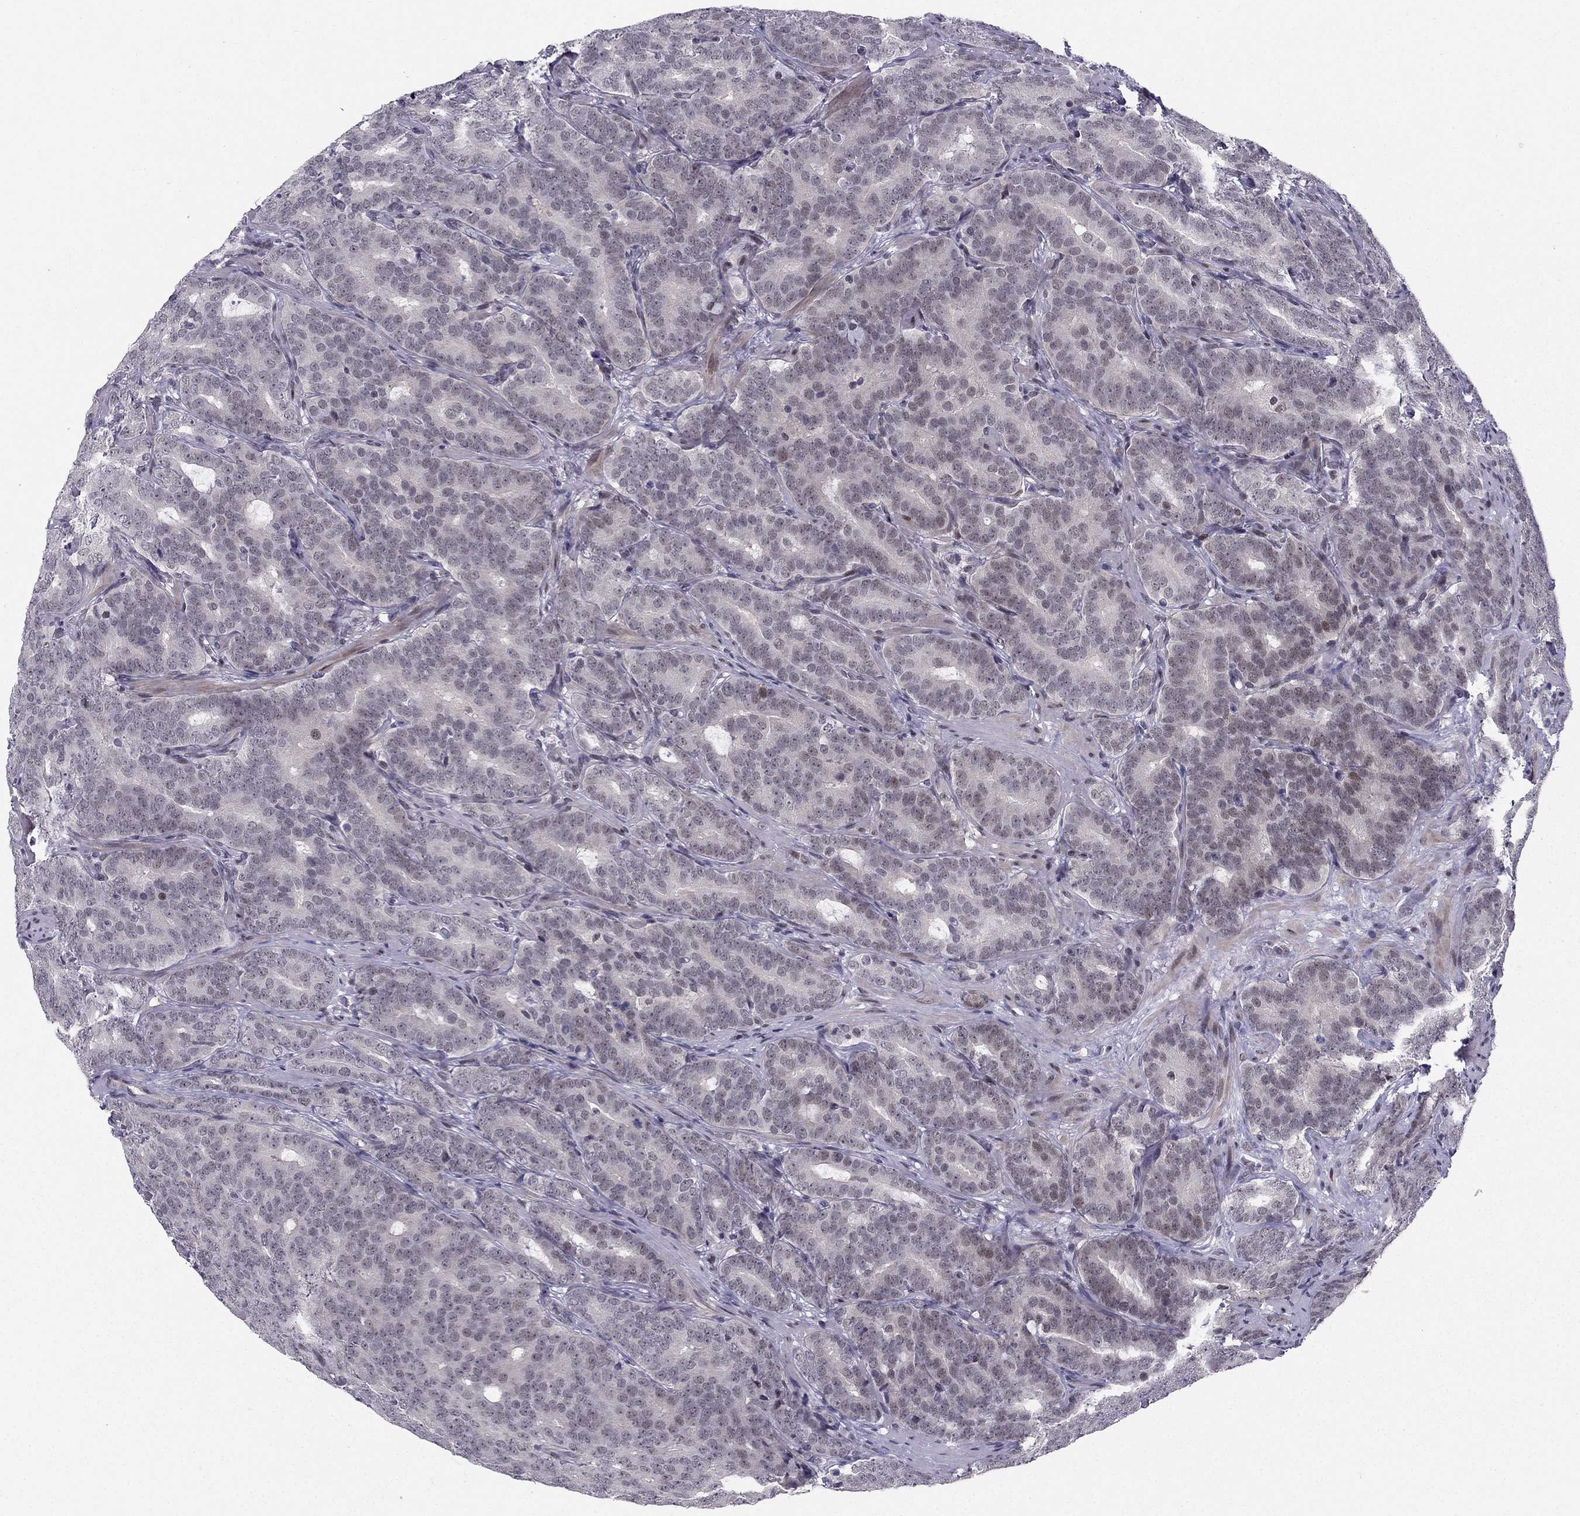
{"staining": {"intensity": "negative", "quantity": "none", "location": "none"}, "tissue": "prostate cancer", "cell_type": "Tumor cells", "image_type": "cancer", "snomed": [{"axis": "morphology", "description": "Adenocarcinoma, NOS"}, {"axis": "topography", "description": "Prostate"}], "caption": "The immunohistochemistry micrograph has no significant expression in tumor cells of prostate cancer tissue. The staining is performed using DAB (3,3'-diaminobenzidine) brown chromogen with nuclei counter-stained in using hematoxylin.", "gene": "RPRD2", "patient": {"sex": "male", "age": 71}}